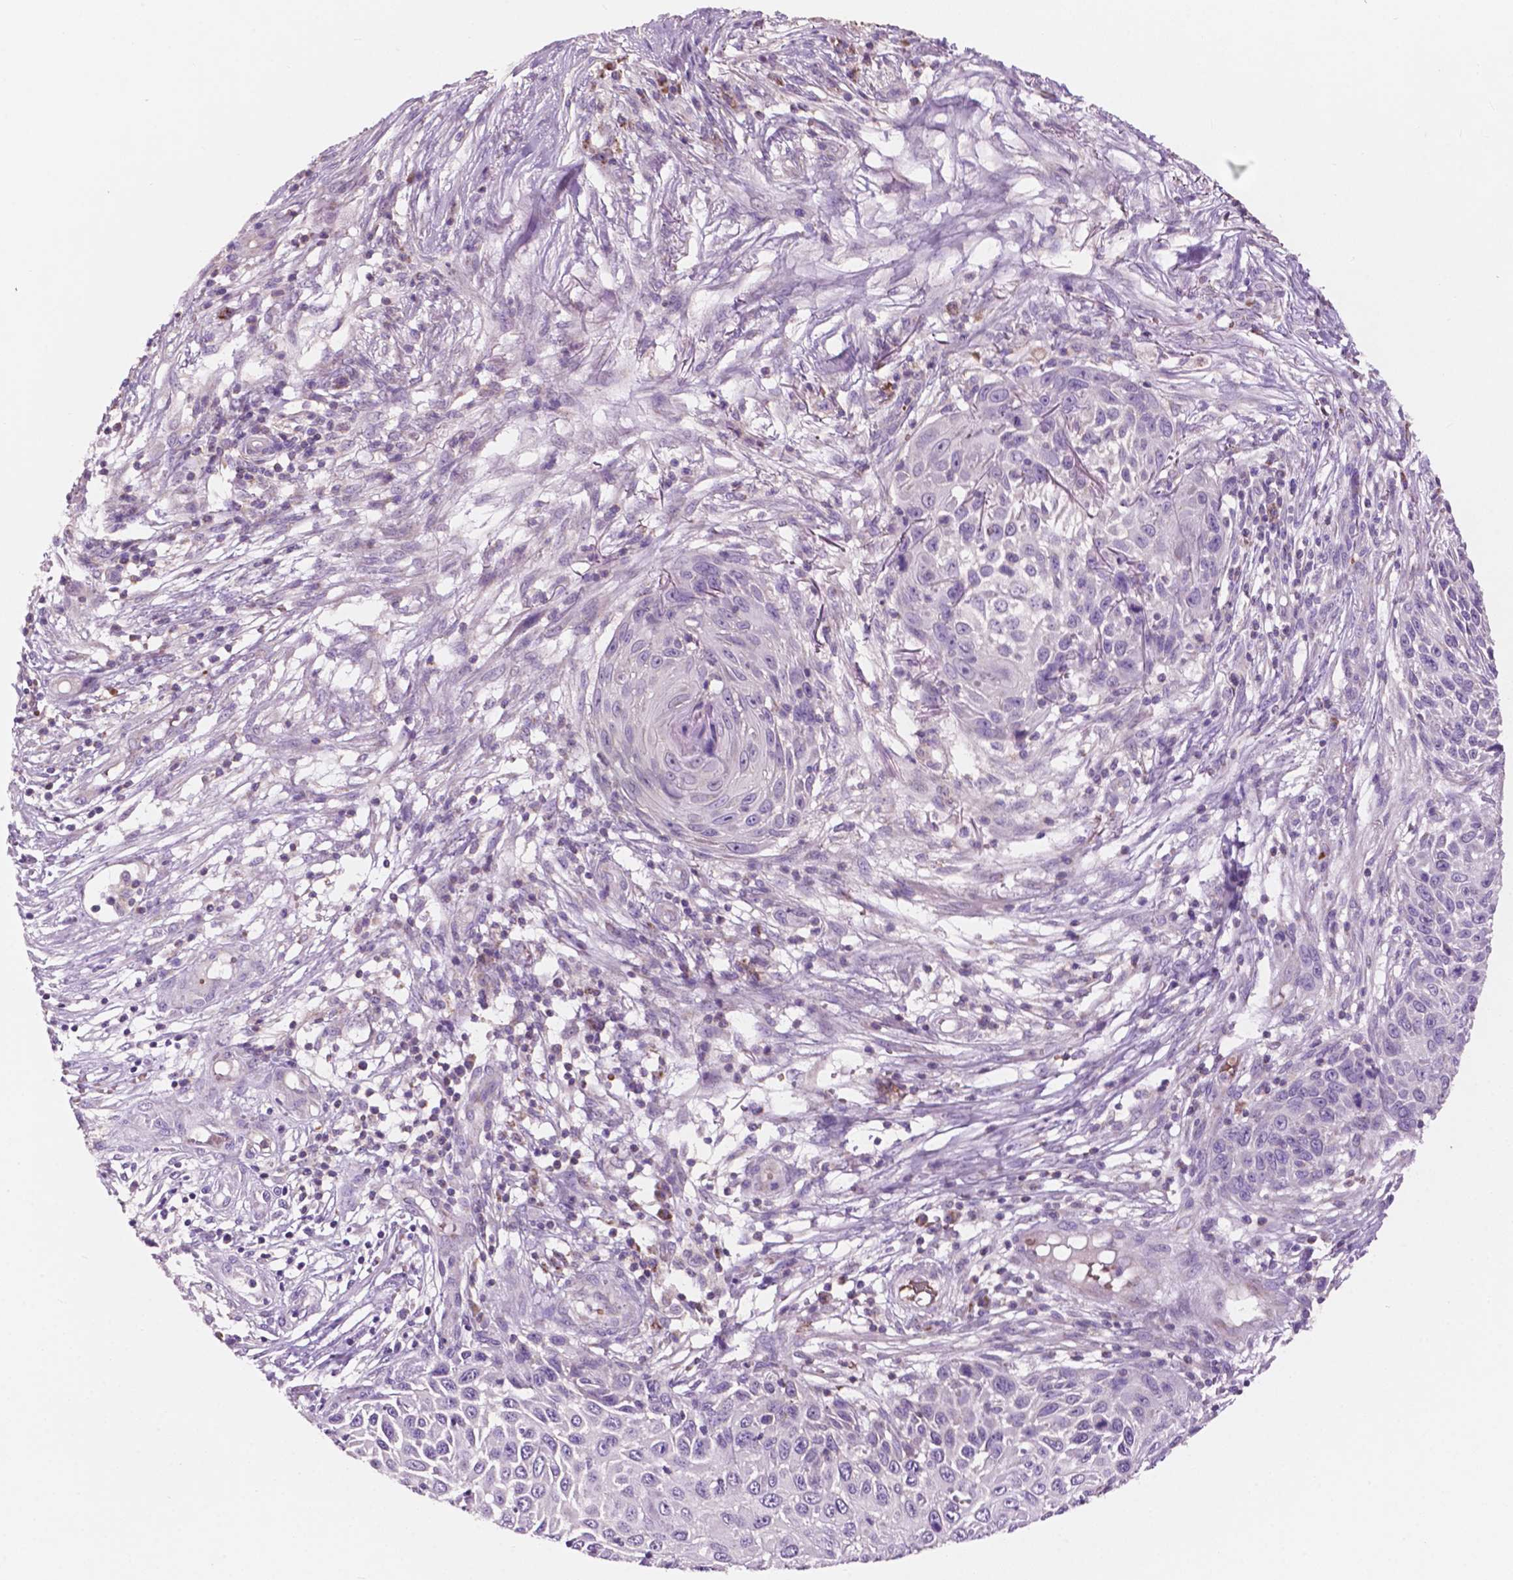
{"staining": {"intensity": "negative", "quantity": "none", "location": "none"}, "tissue": "skin cancer", "cell_type": "Tumor cells", "image_type": "cancer", "snomed": [{"axis": "morphology", "description": "Squamous cell carcinoma, NOS"}, {"axis": "topography", "description": "Skin"}], "caption": "Skin squamous cell carcinoma was stained to show a protein in brown. There is no significant staining in tumor cells. (DAB (3,3'-diaminobenzidine) IHC visualized using brightfield microscopy, high magnification).", "gene": "NDUFS1", "patient": {"sex": "male", "age": 92}}